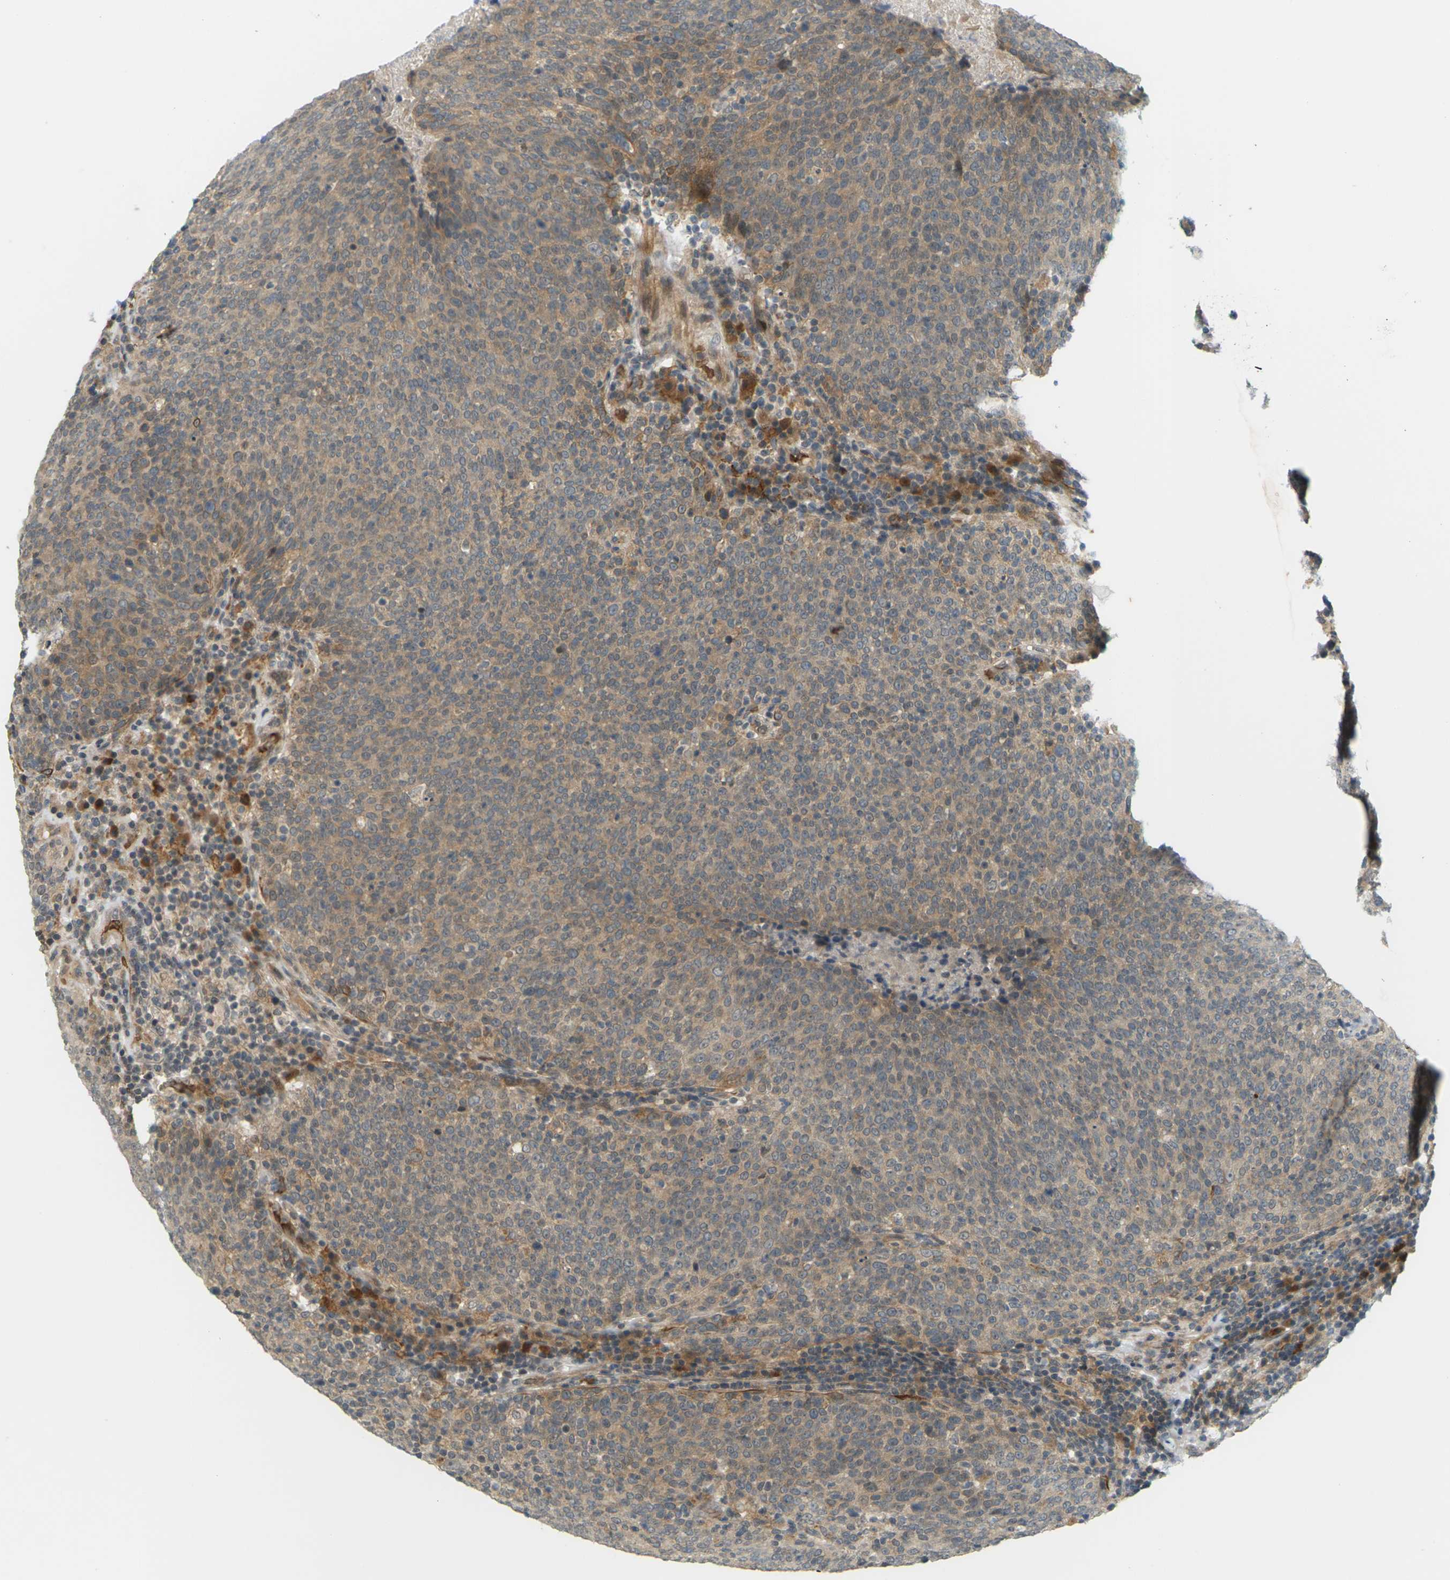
{"staining": {"intensity": "weak", "quantity": ">75%", "location": "cytoplasmic/membranous"}, "tissue": "head and neck cancer", "cell_type": "Tumor cells", "image_type": "cancer", "snomed": [{"axis": "morphology", "description": "Squamous cell carcinoma, NOS"}, {"axis": "morphology", "description": "Squamous cell carcinoma, metastatic, NOS"}, {"axis": "topography", "description": "Lymph node"}, {"axis": "topography", "description": "Head-Neck"}], "caption": "Immunohistochemistry (IHC) image of head and neck cancer (metastatic squamous cell carcinoma) stained for a protein (brown), which shows low levels of weak cytoplasmic/membranous positivity in approximately >75% of tumor cells.", "gene": "SOCS6", "patient": {"sex": "male", "age": 62}}